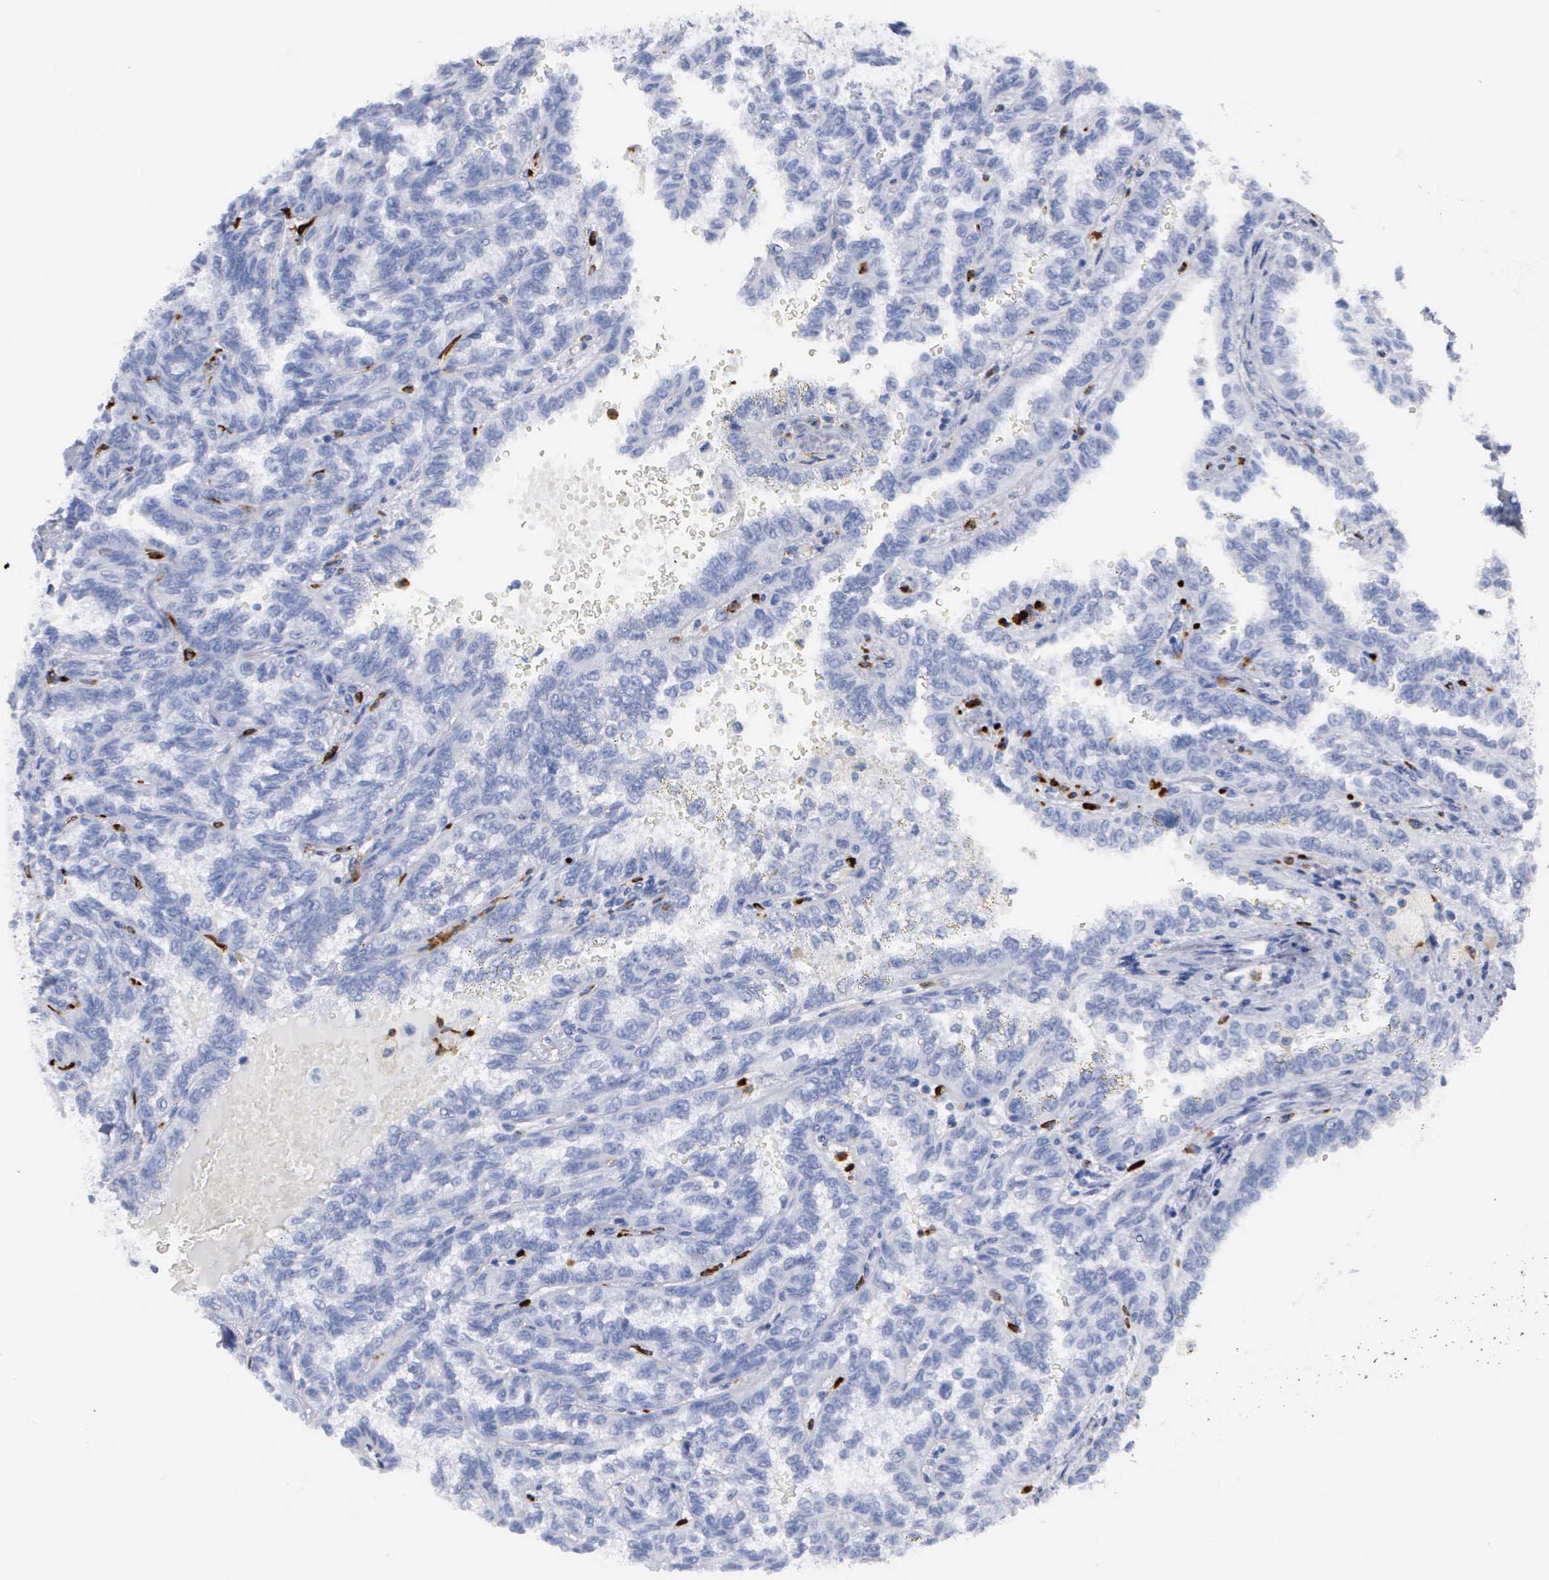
{"staining": {"intensity": "negative", "quantity": "none", "location": "none"}, "tissue": "renal cancer", "cell_type": "Tumor cells", "image_type": "cancer", "snomed": [{"axis": "morphology", "description": "Inflammation, NOS"}, {"axis": "morphology", "description": "Adenocarcinoma, NOS"}, {"axis": "topography", "description": "Kidney"}], "caption": "A high-resolution photomicrograph shows immunohistochemistry staining of adenocarcinoma (renal), which demonstrates no significant expression in tumor cells.", "gene": "CTSG", "patient": {"sex": "male", "age": 68}}